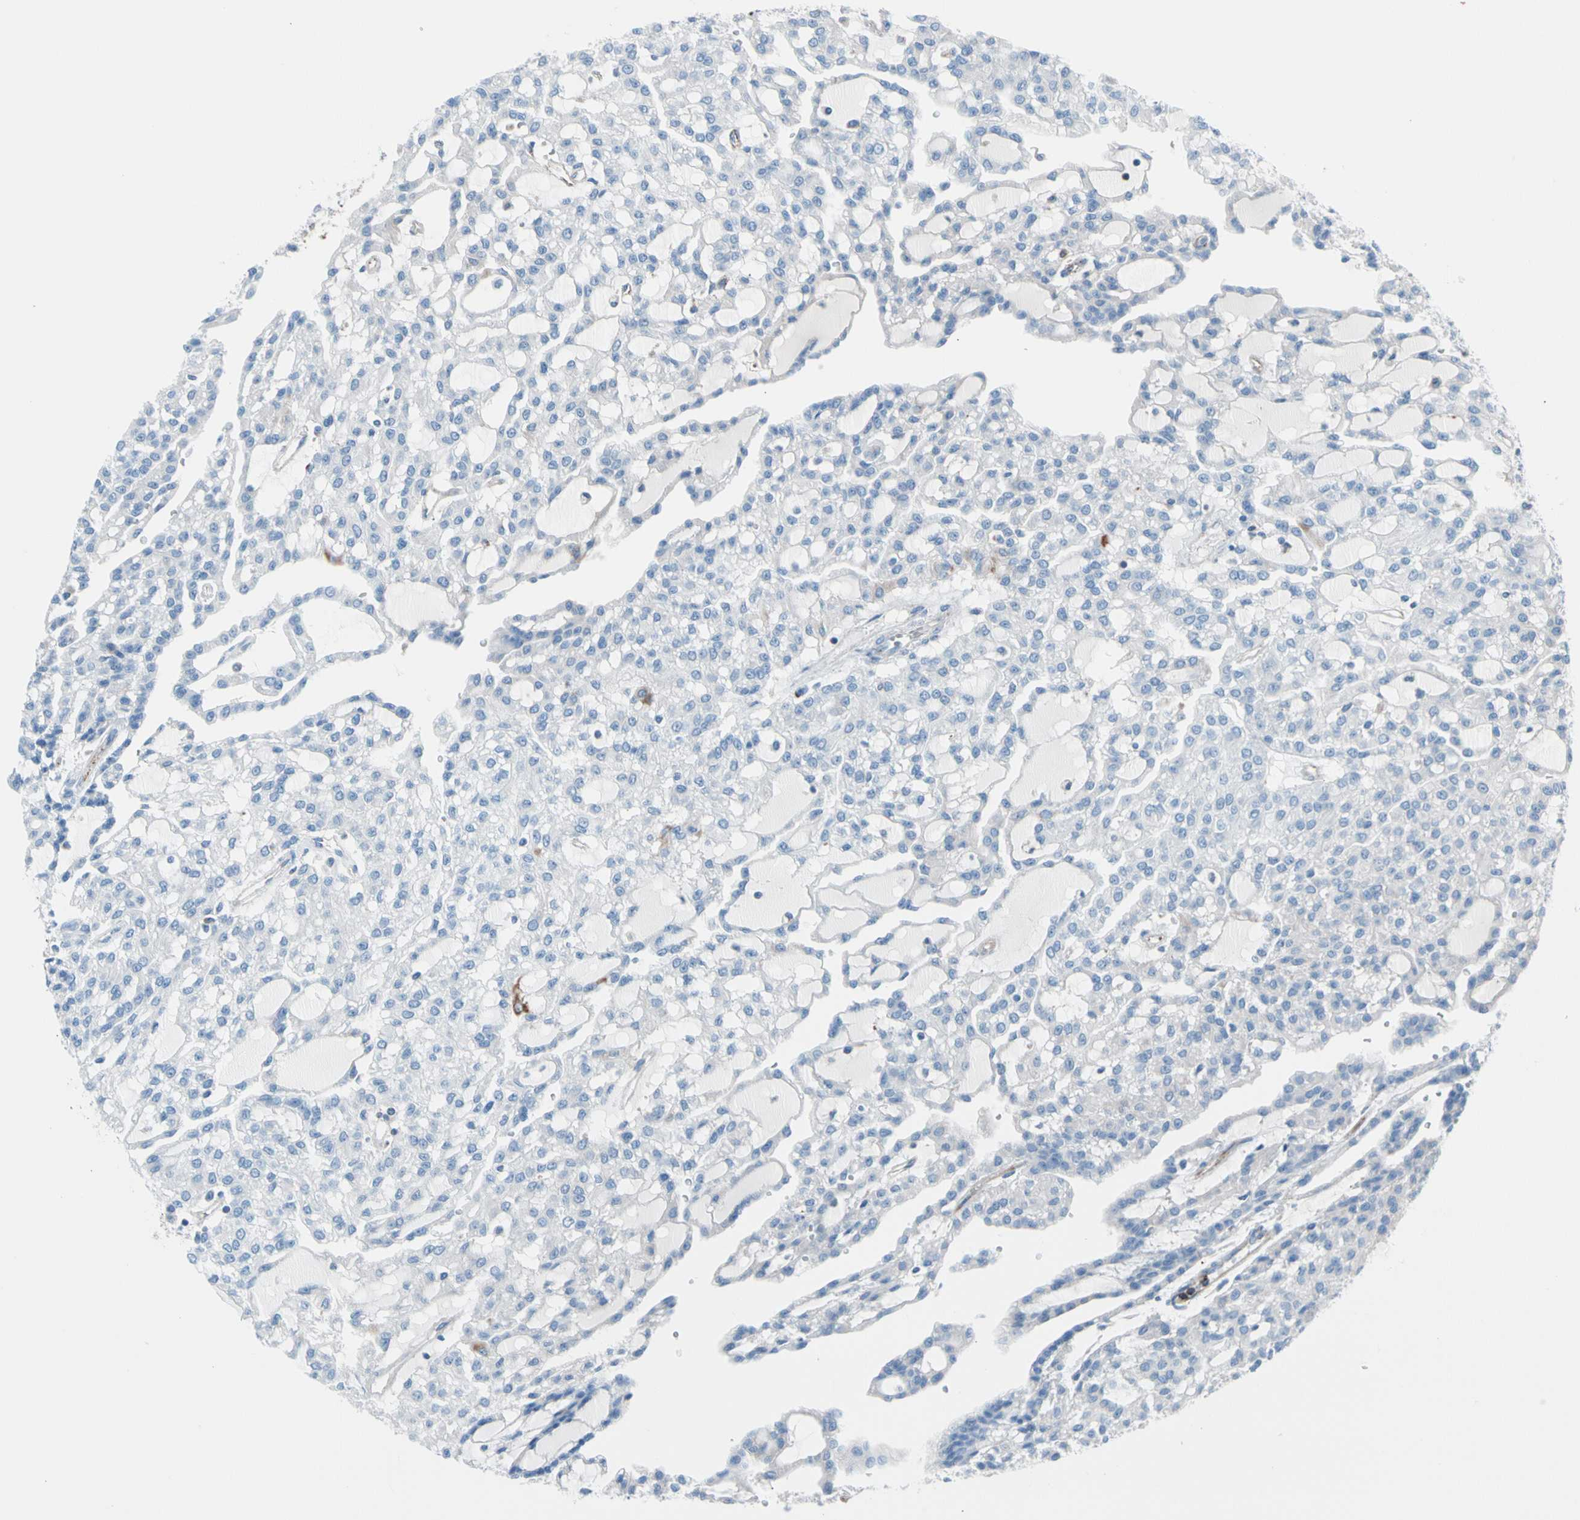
{"staining": {"intensity": "negative", "quantity": "none", "location": "none"}, "tissue": "renal cancer", "cell_type": "Tumor cells", "image_type": "cancer", "snomed": [{"axis": "morphology", "description": "Adenocarcinoma, NOS"}, {"axis": "topography", "description": "Kidney"}], "caption": "Renal cancer (adenocarcinoma) was stained to show a protein in brown. There is no significant expression in tumor cells. The staining was performed using DAB to visualize the protein expression in brown, while the nuclei were stained in blue with hematoxylin (Magnification: 20x).", "gene": "HK1", "patient": {"sex": "male", "age": 63}}